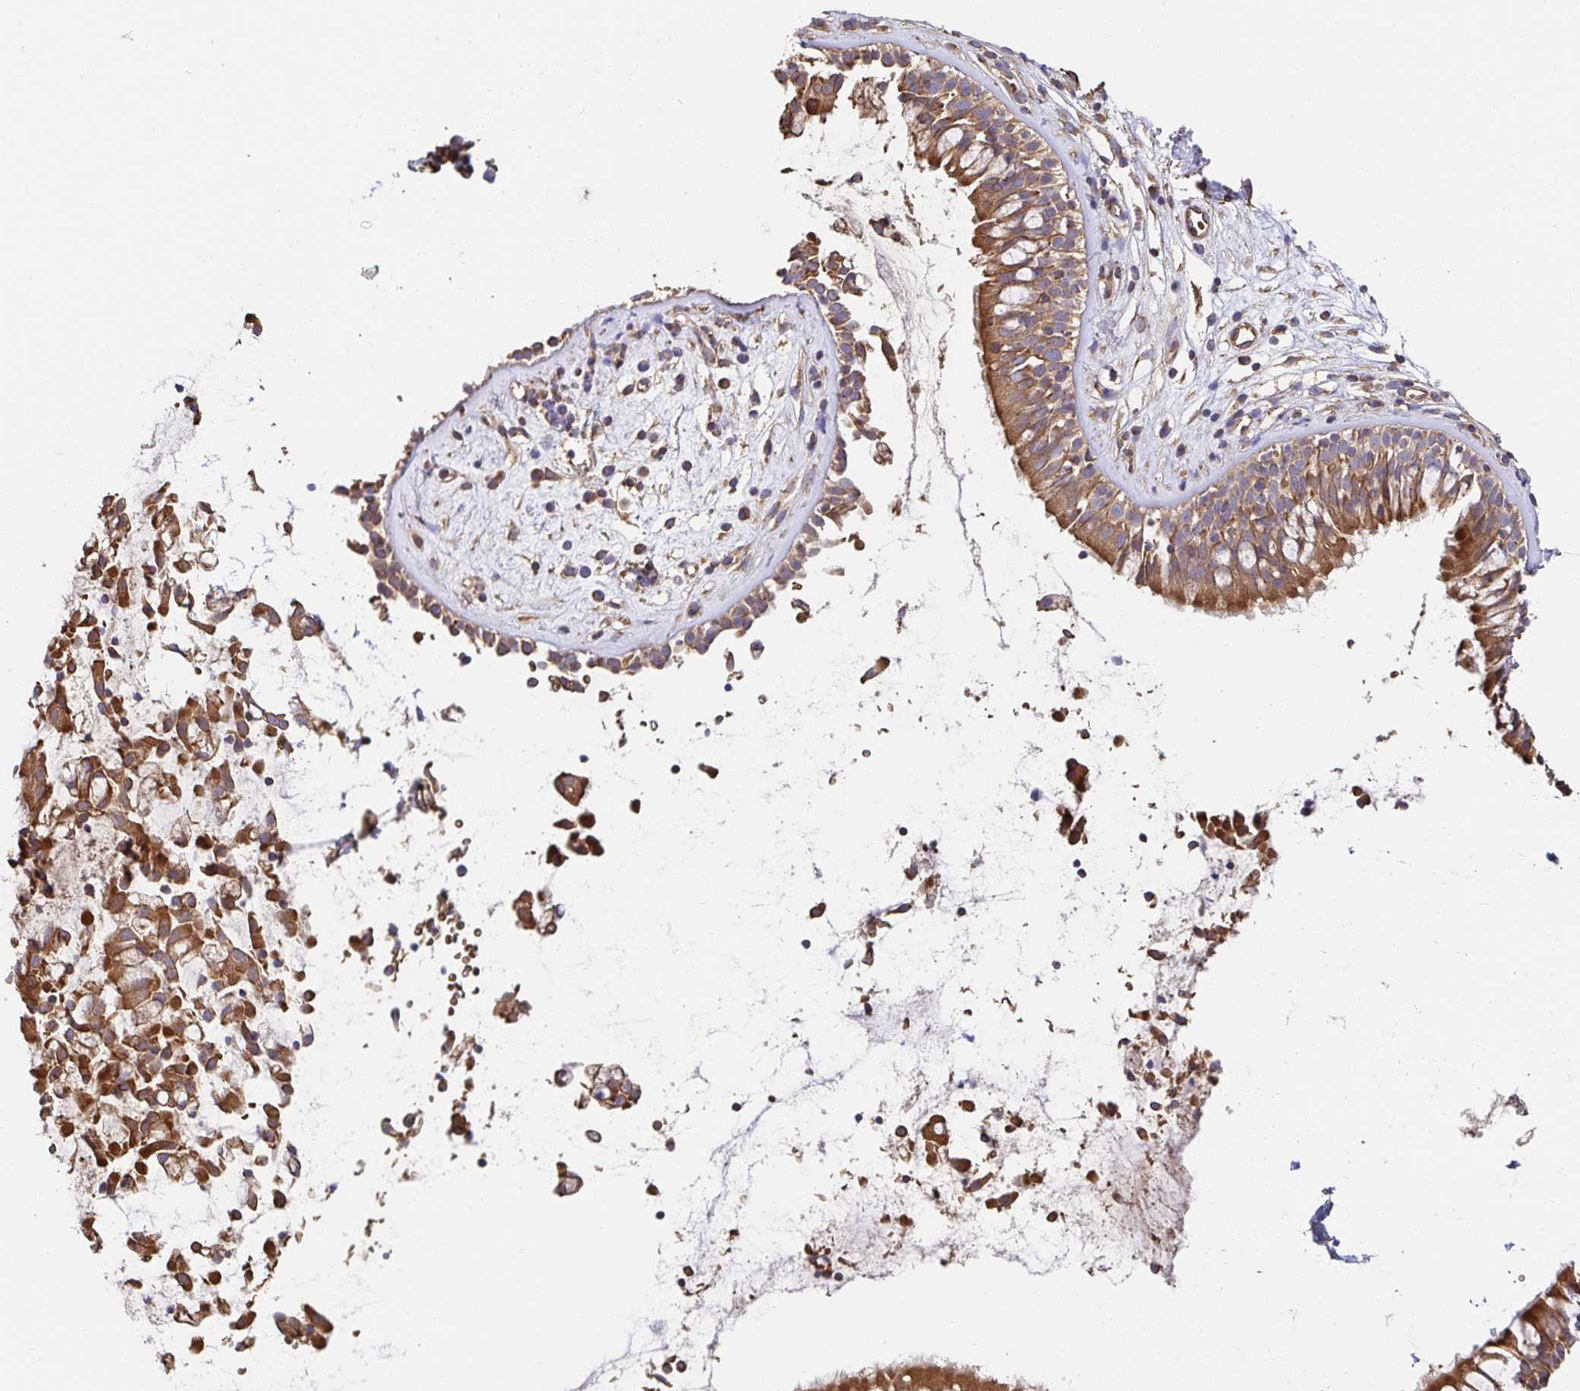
{"staining": {"intensity": "strong", "quantity": ">75%", "location": "cytoplasmic/membranous"}, "tissue": "nasopharynx", "cell_type": "Respiratory epithelial cells", "image_type": "normal", "snomed": [{"axis": "morphology", "description": "Normal tissue, NOS"}, {"axis": "topography", "description": "Nasopharynx"}], "caption": "Brown immunohistochemical staining in benign human nasopharynx shows strong cytoplasmic/membranous positivity in approximately >75% of respiratory epithelial cells.", "gene": "APBB1", "patient": {"sex": "male", "age": 32}}